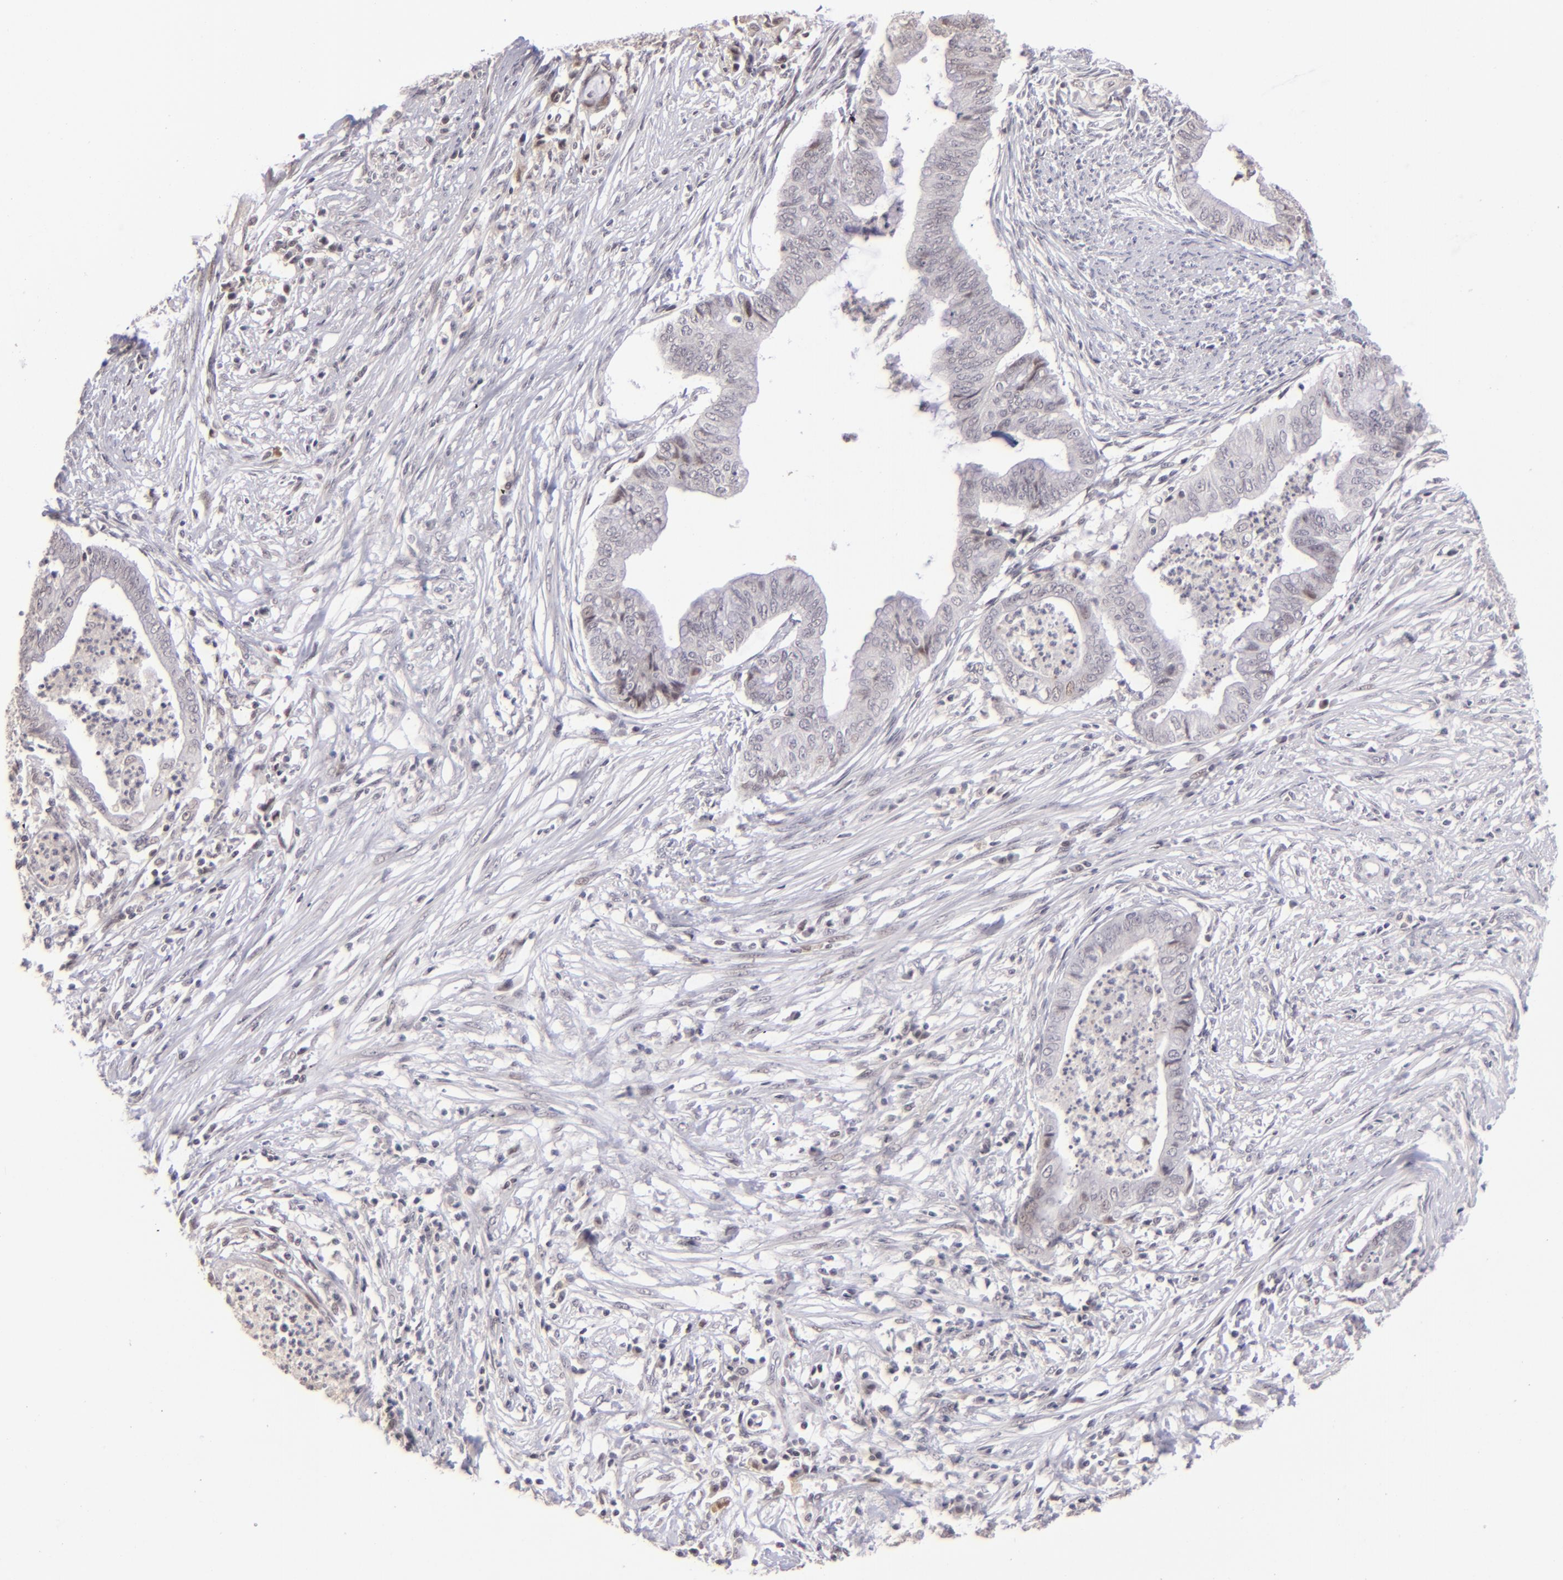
{"staining": {"intensity": "weak", "quantity": "<25%", "location": "nuclear"}, "tissue": "endometrial cancer", "cell_type": "Tumor cells", "image_type": "cancer", "snomed": [{"axis": "morphology", "description": "Necrosis, NOS"}, {"axis": "morphology", "description": "Adenocarcinoma, NOS"}, {"axis": "topography", "description": "Endometrium"}], "caption": "Micrograph shows no protein positivity in tumor cells of adenocarcinoma (endometrial) tissue. (DAB immunohistochemistry (IHC) visualized using brightfield microscopy, high magnification).", "gene": "RARB", "patient": {"sex": "female", "age": 79}}